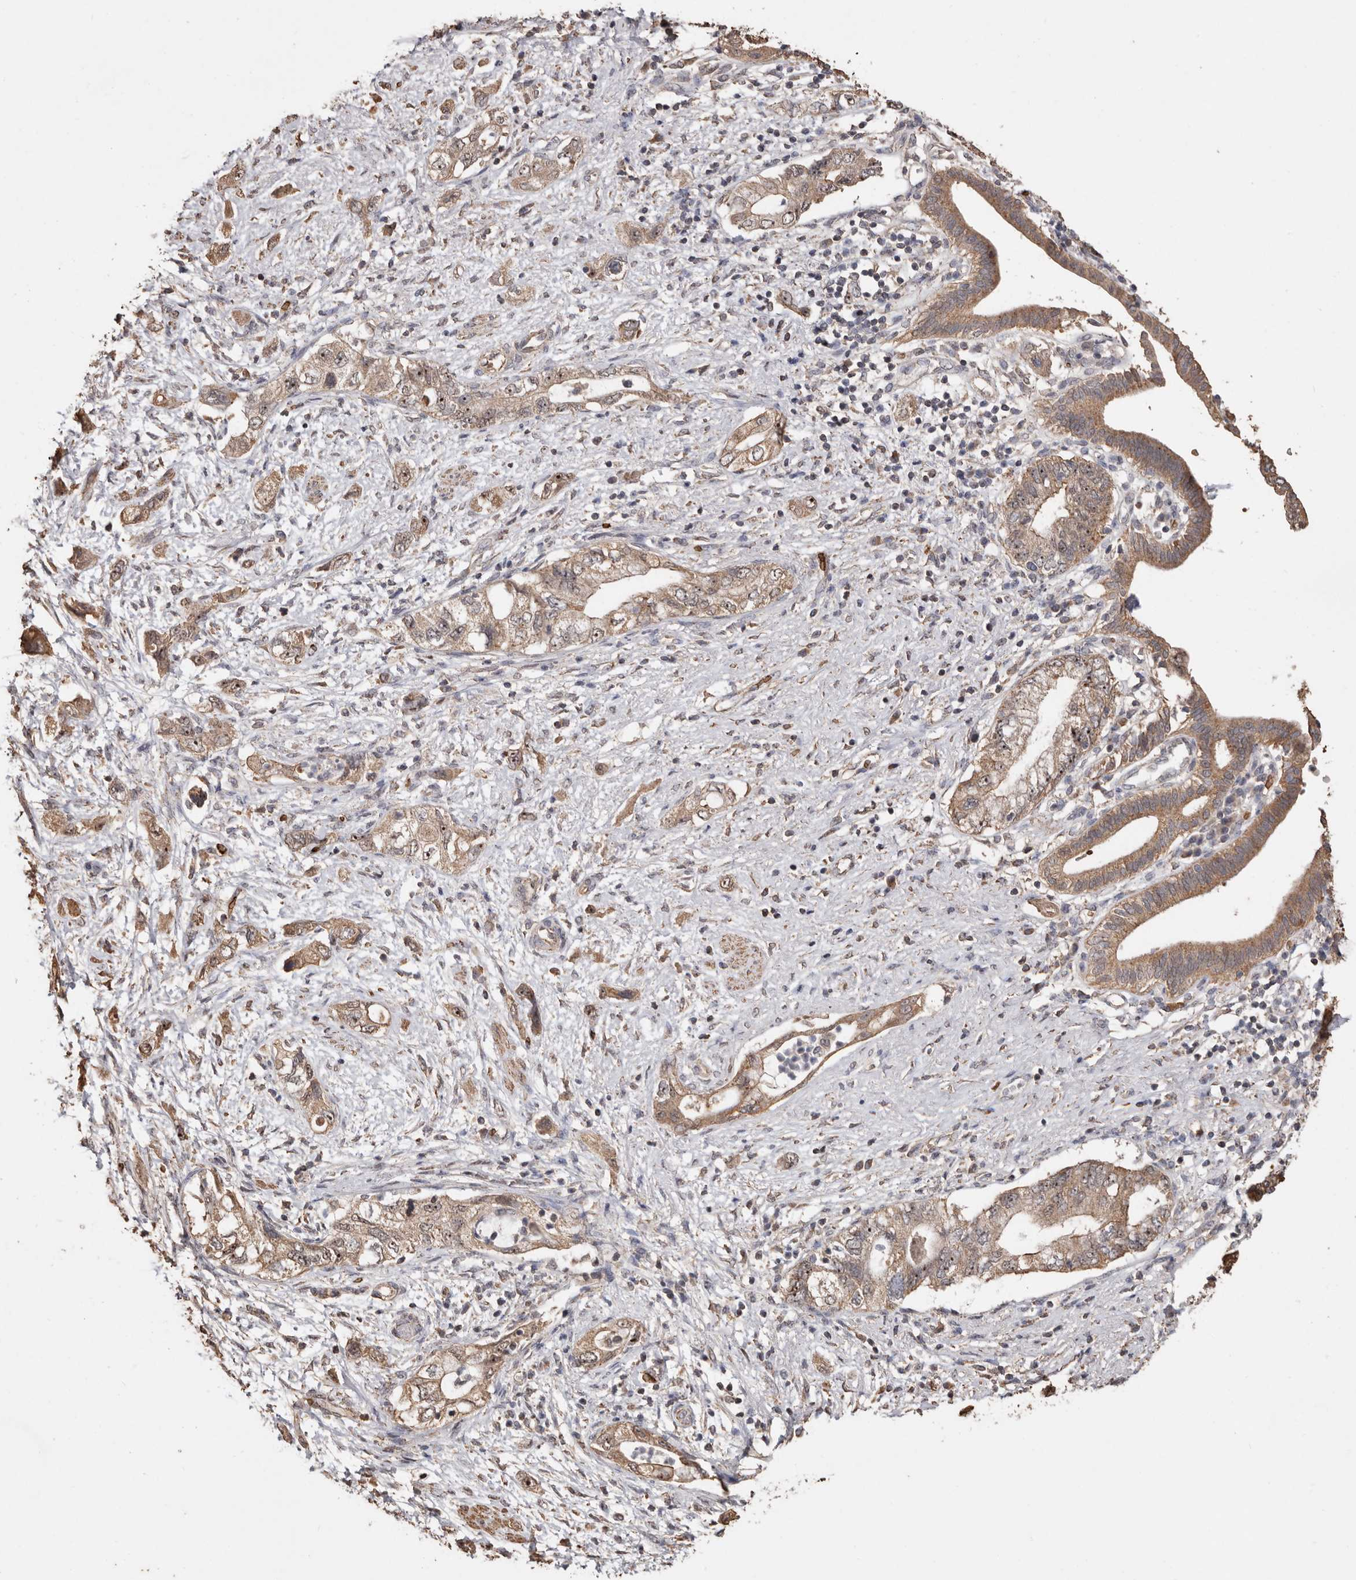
{"staining": {"intensity": "moderate", "quantity": ">75%", "location": "cytoplasmic/membranous"}, "tissue": "pancreatic cancer", "cell_type": "Tumor cells", "image_type": "cancer", "snomed": [{"axis": "morphology", "description": "Adenocarcinoma, NOS"}, {"axis": "topography", "description": "Pancreas"}], "caption": "Pancreatic cancer stained with a brown dye shows moderate cytoplasmic/membranous positive positivity in approximately >75% of tumor cells.", "gene": "GRAMD2A", "patient": {"sex": "female", "age": 73}}